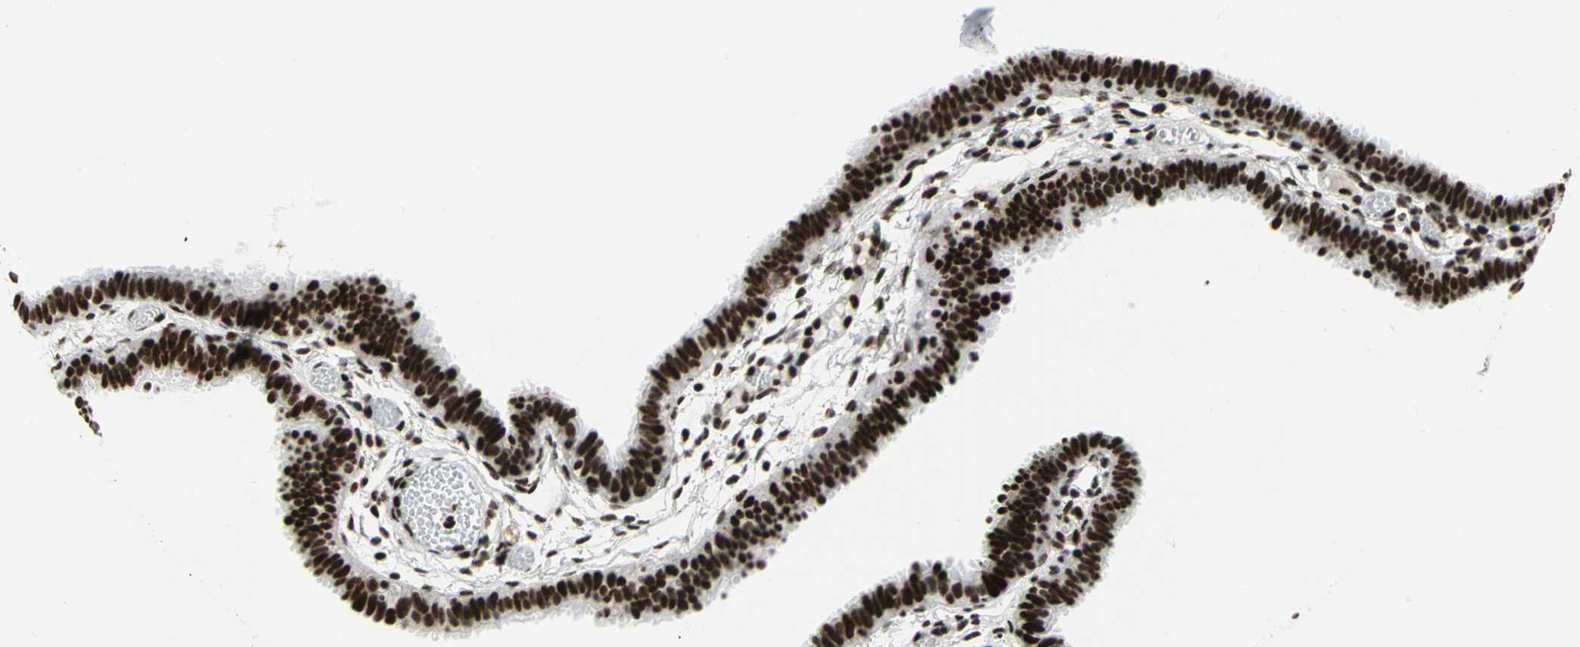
{"staining": {"intensity": "strong", "quantity": ">75%", "location": "nuclear"}, "tissue": "fallopian tube", "cell_type": "Glandular cells", "image_type": "normal", "snomed": [{"axis": "morphology", "description": "Normal tissue, NOS"}, {"axis": "topography", "description": "Fallopian tube"}], "caption": "Unremarkable fallopian tube reveals strong nuclear positivity in about >75% of glandular cells, visualized by immunohistochemistry. The protein of interest is shown in brown color, while the nuclei are stained blue.", "gene": "SMARCA4", "patient": {"sex": "female", "age": 29}}